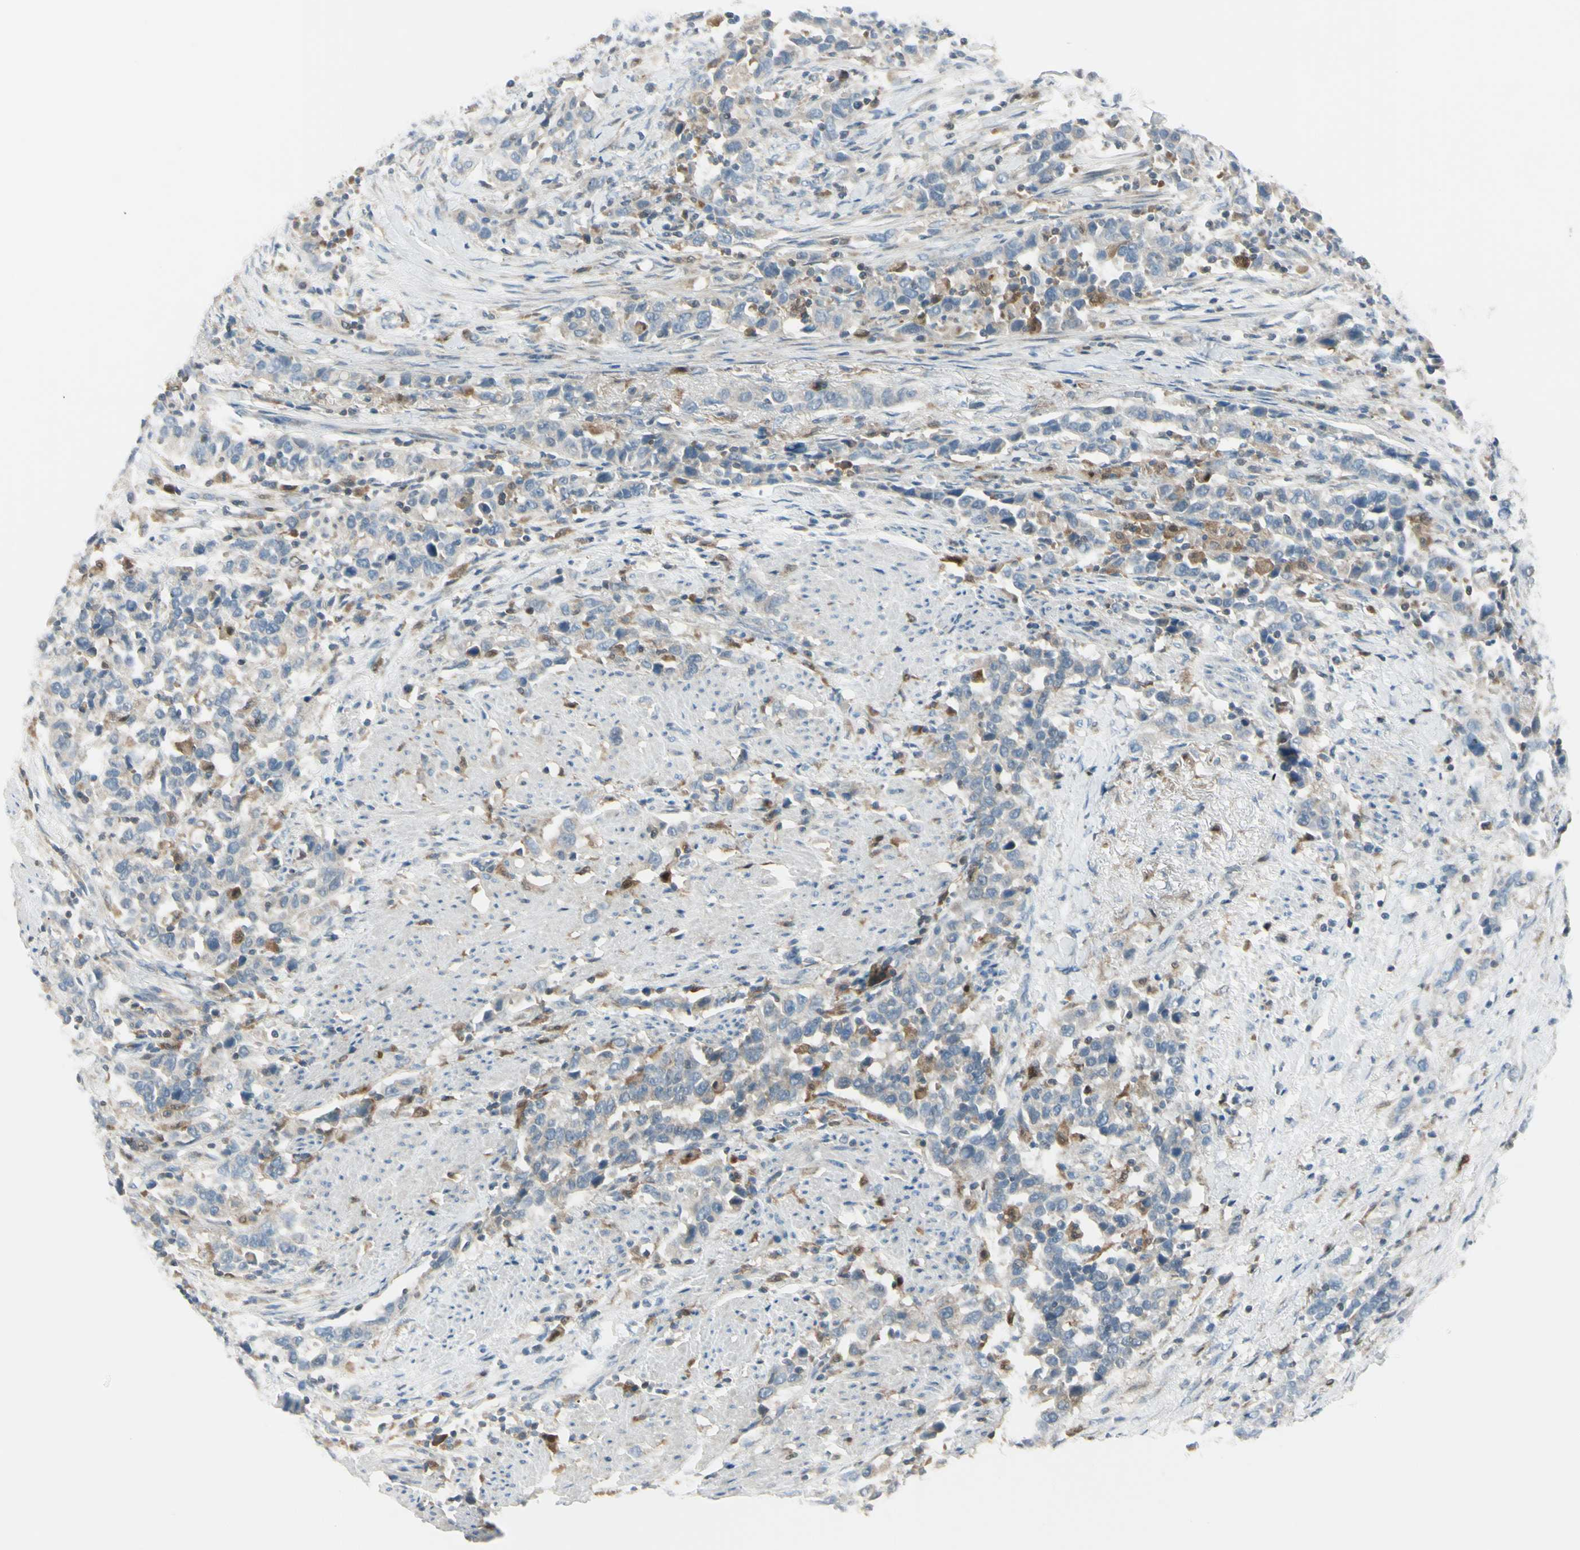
{"staining": {"intensity": "weak", "quantity": ">75%", "location": "cytoplasmic/membranous"}, "tissue": "urothelial cancer", "cell_type": "Tumor cells", "image_type": "cancer", "snomed": [{"axis": "morphology", "description": "Urothelial carcinoma, High grade"}, {"axis": "topography", "description": "Urinary bladder"}], "caption": "Urothelial carcinoma (high-grade) stained for a protein displays weak cytoplasmic/membranous positivity in tumor cells.", "gene": "CYRIB", "patient": {"sex": "male", "age": 61}}